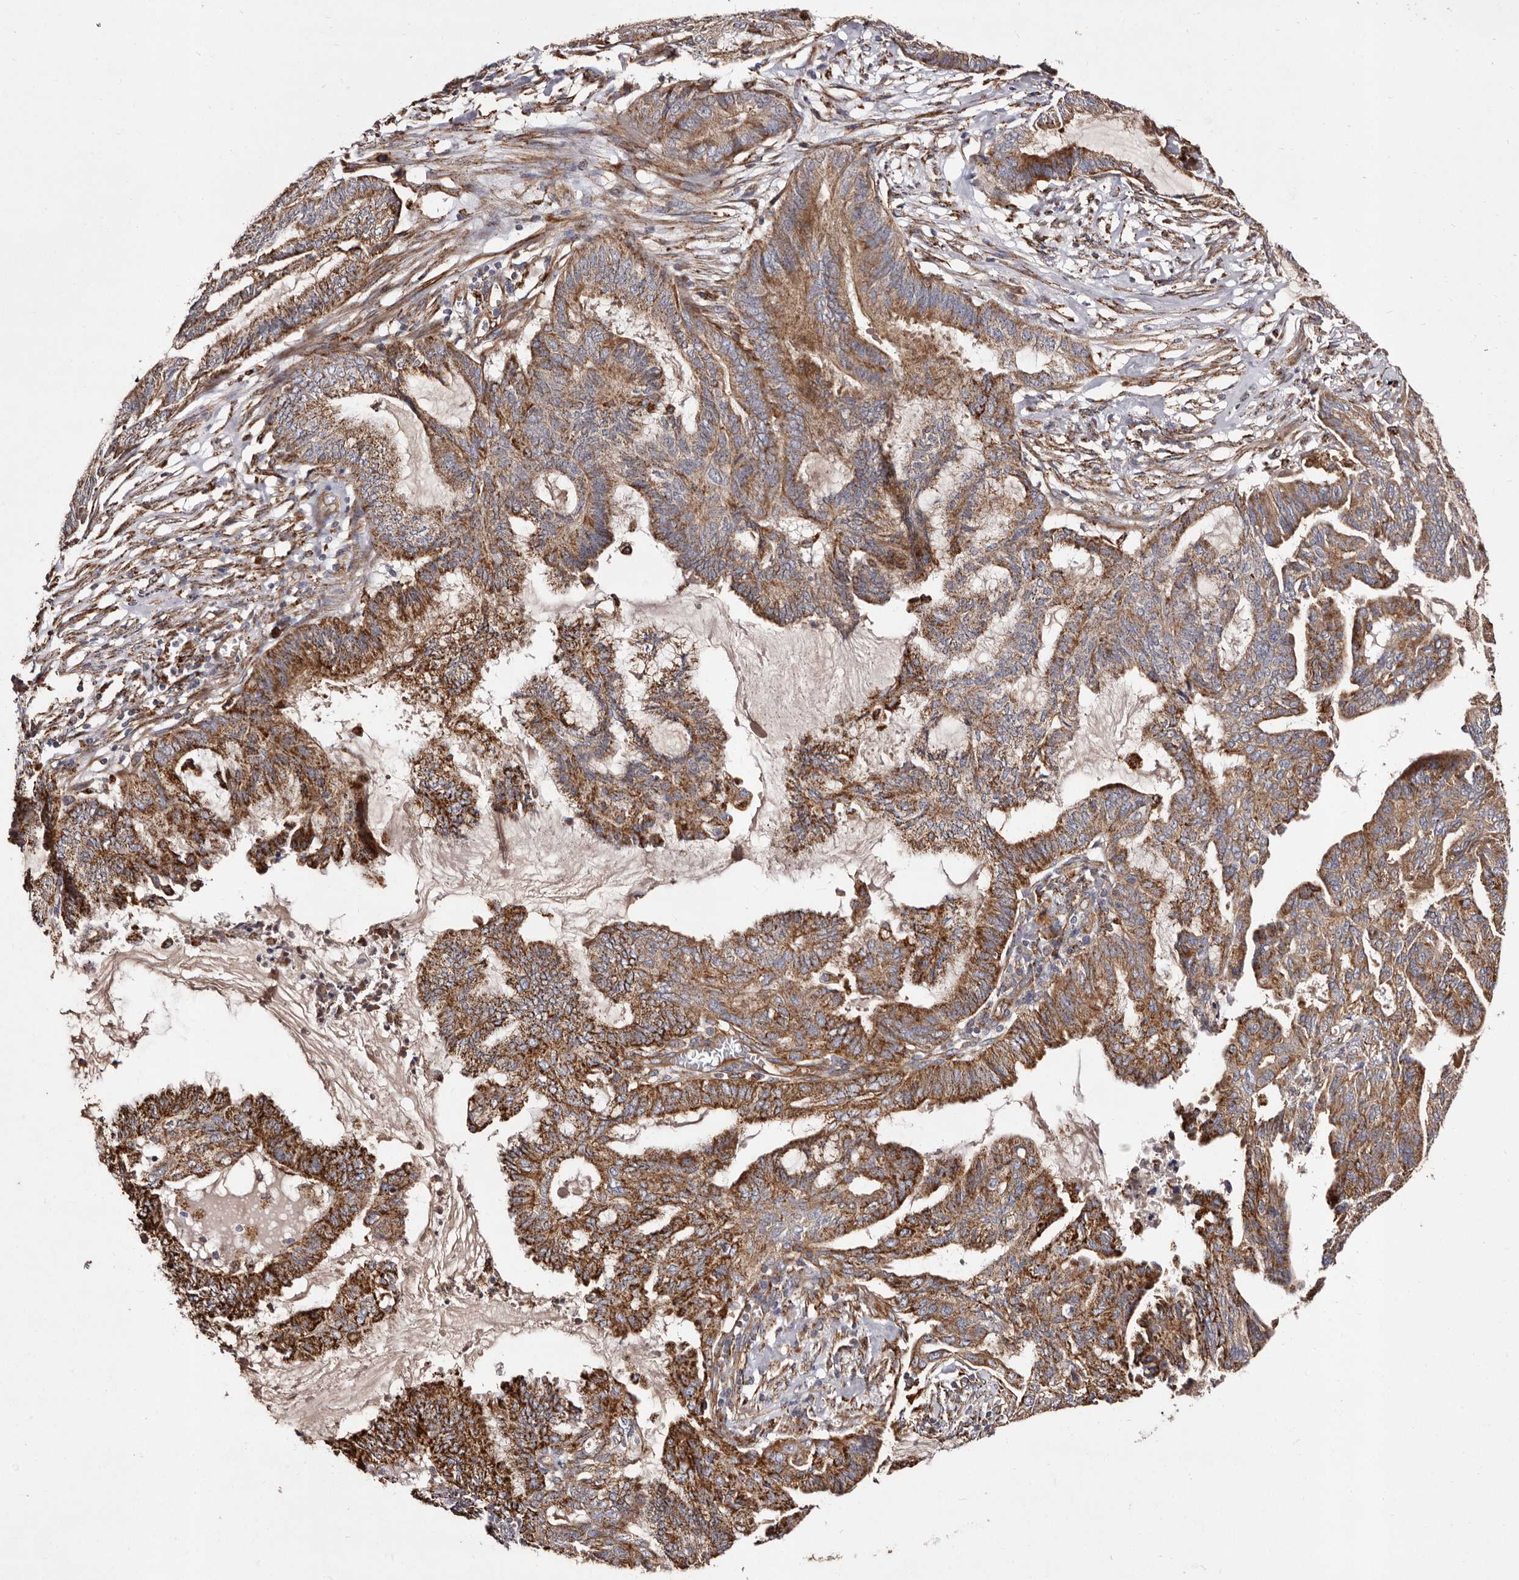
{"staining": {"intensity": "strong", "quantity": ">75%", "location": "cytoplasmic/membranous"}, "tissue": "endometrial cancer", "cell_type": "Tumor cells", "image_type": "cancer", "snomed": [{"axis": "morphology", "description": "Adenocarcinoma, NOS"}, {"axis": "topography", "description": "Endometrium"}], "caption": "Endometrial adenocarcinoma stained with a protein marker displays strong staining in tumor cells.", "gene": "LUZP1", "patient": {"sex": "female", "age": 86}}